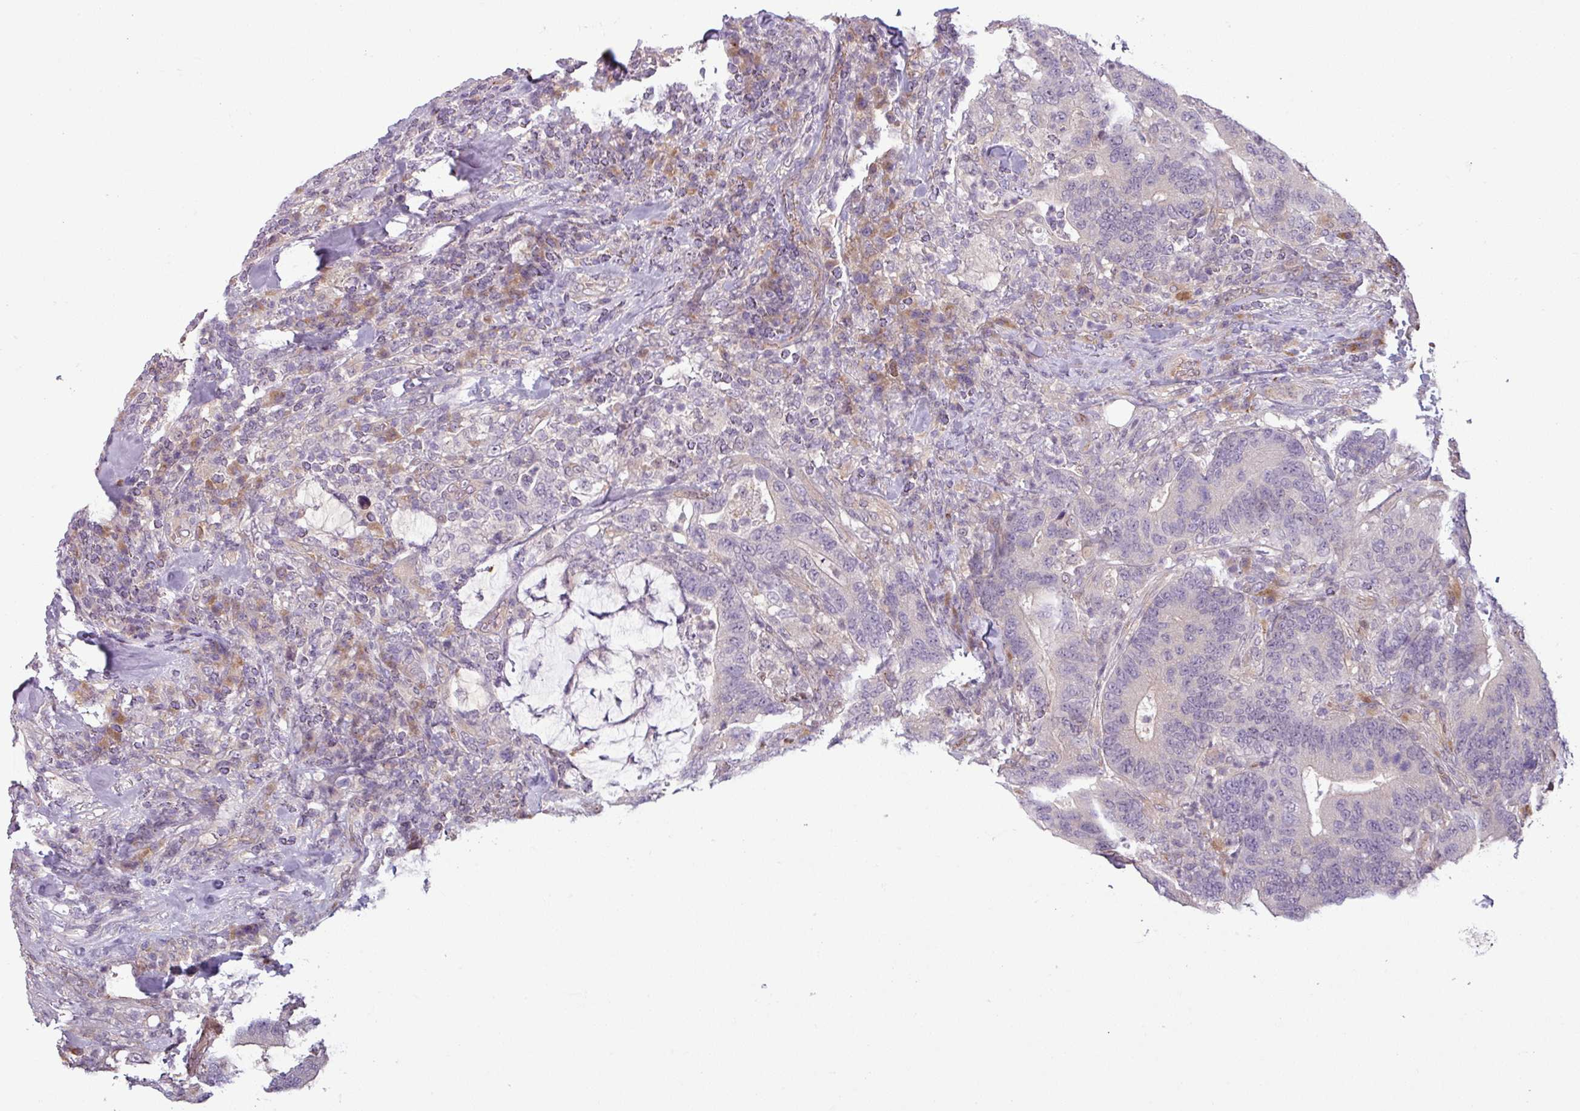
{"staining": {"intensity": "negative", "quantity": "none", "location": "none"}, "tissue": "colorectal cancer", "cell_type": "Tumor cells", "image_type": "cancer", "snomed": [{"axis": "morphology", "description": "Adenocarcinoma, NOS"}, {"axis": "topography", "description": "Colon"}], "caption": "A photomicrograph of adenocarcinoma (colorectal) stained for a protein demonstrates no brown staining in tumor cells.", "gene": "CCDC144A", "patient": {"sex": "female", "age": 66}}